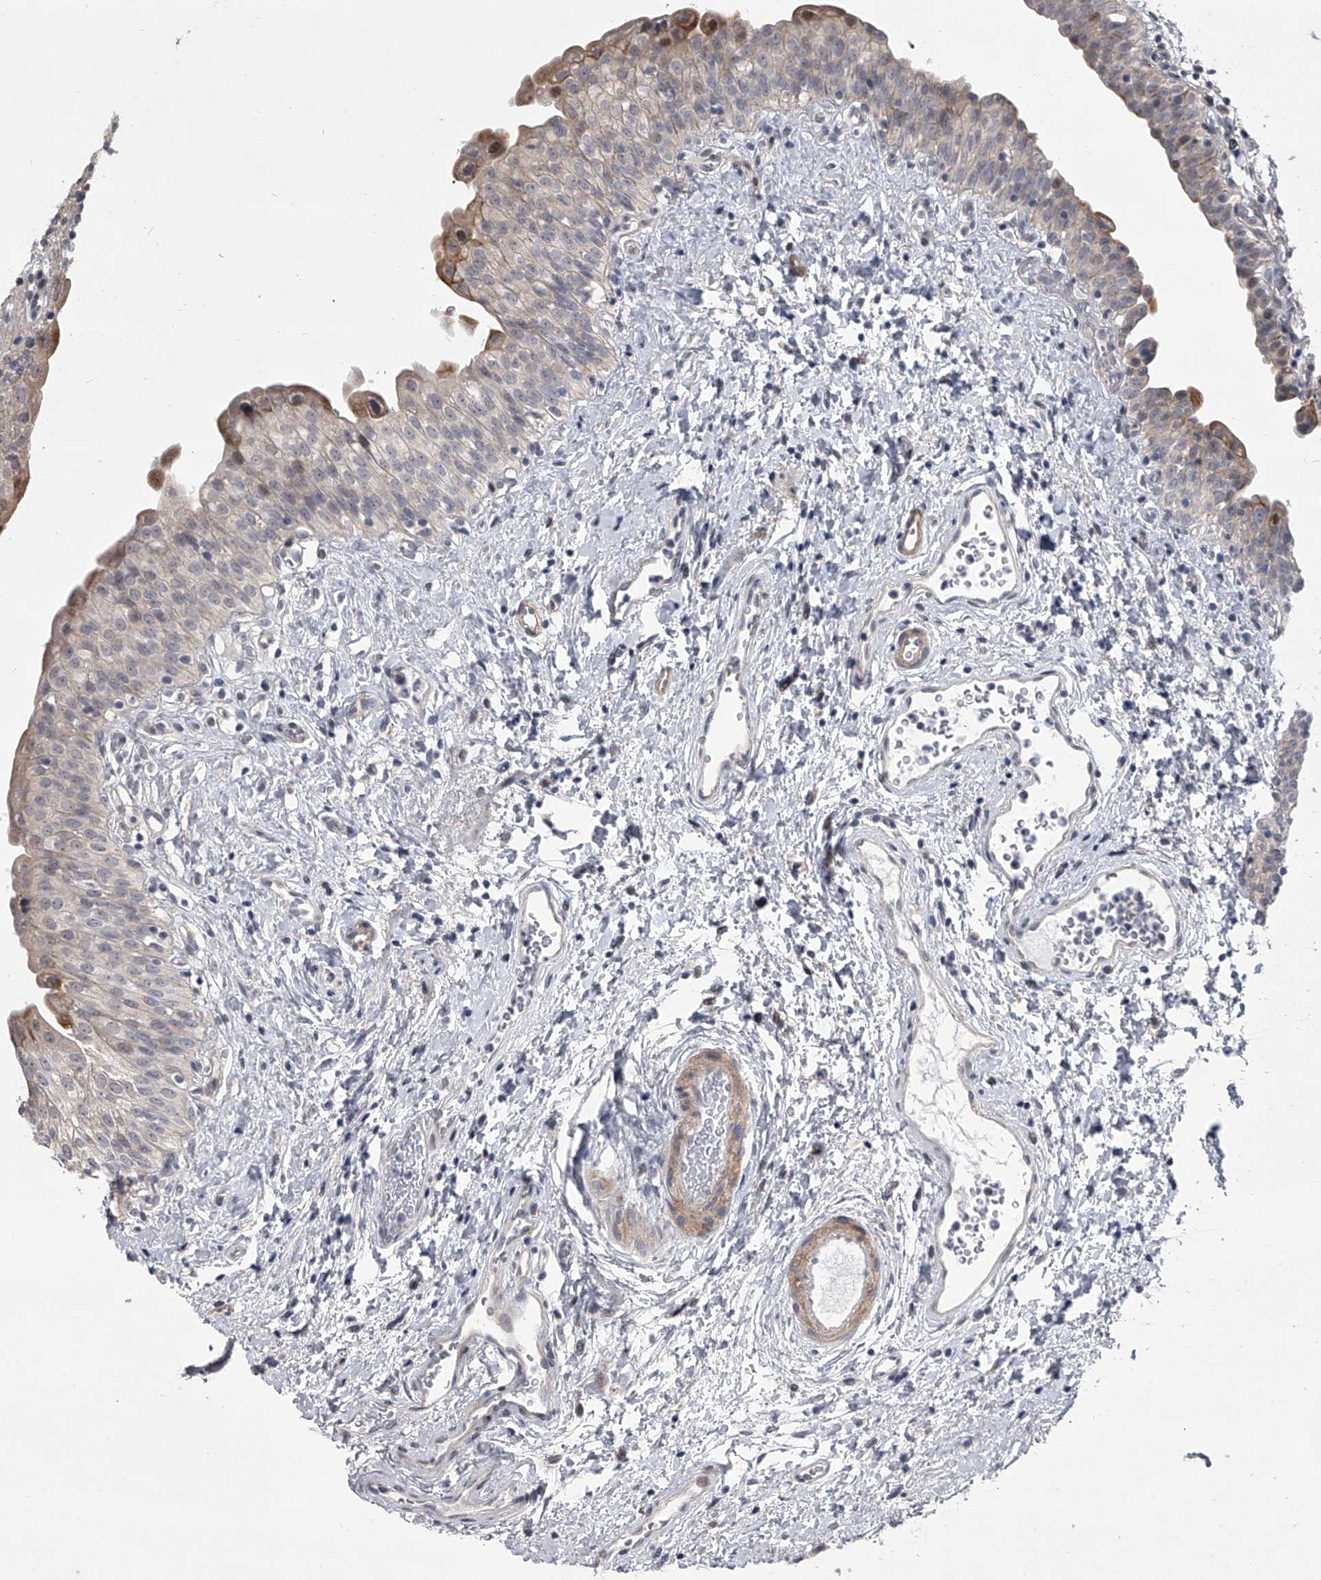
{"staining": {"intensity": "moderate", "quantity": "<25%", "location": "cytoplasmic/membranous"}, "tissue": "urinary bladder", "cell_type": "Urothelial cells", "image_type": "normal", "snomed": [{"axis": "morphology", "description": "Normal tissue, NOS"}, {"axis": "topography", "description": "Urinary bladder"}], "caption": "This micrograph exhibits normal urinary bladder stained with IHC to label a protein in brown. The cytoplasmic/membranous of urothelial cells show moderate positivity for the protein. Nuclei are counter-stained blue.", "gene": "HEATR6", "patient": {"sex": "male", "age": 51}}